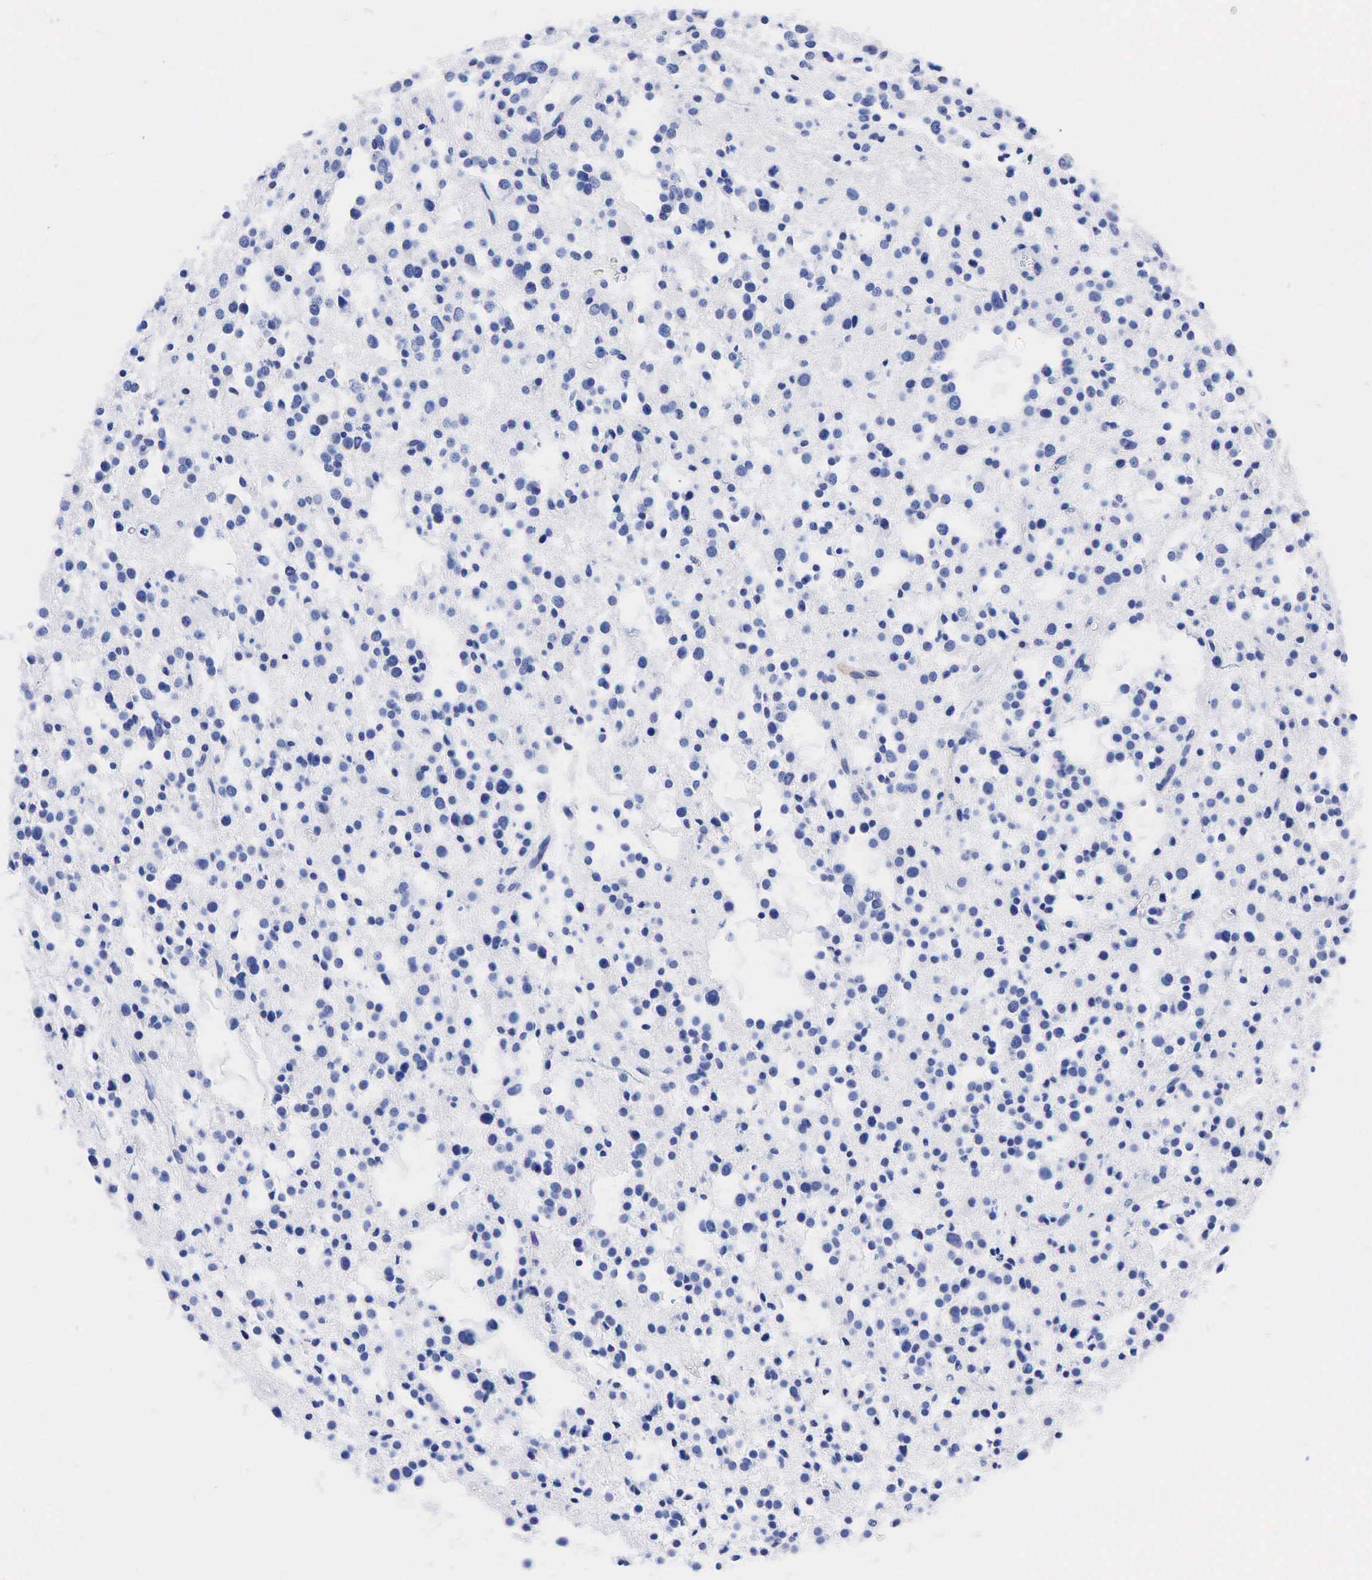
{"staining": {"intensity": "negative", "quantity": "none", "location": "none"}, "tissue": "glioma", "cell_type": "Tumor cells", "image_type": "cancer", "snomed": [{"axis": "morphology", "description": "Glioma, malignant, Low grade"}, {"axis": "topography", "description": "Brain"}], "caption": "High power microscopy image of an IHC image of glioma, revealing no significant positivity in tumor cells.", "gene": "NKX2-1", "patient": {"sex": "female", "age": 36}}